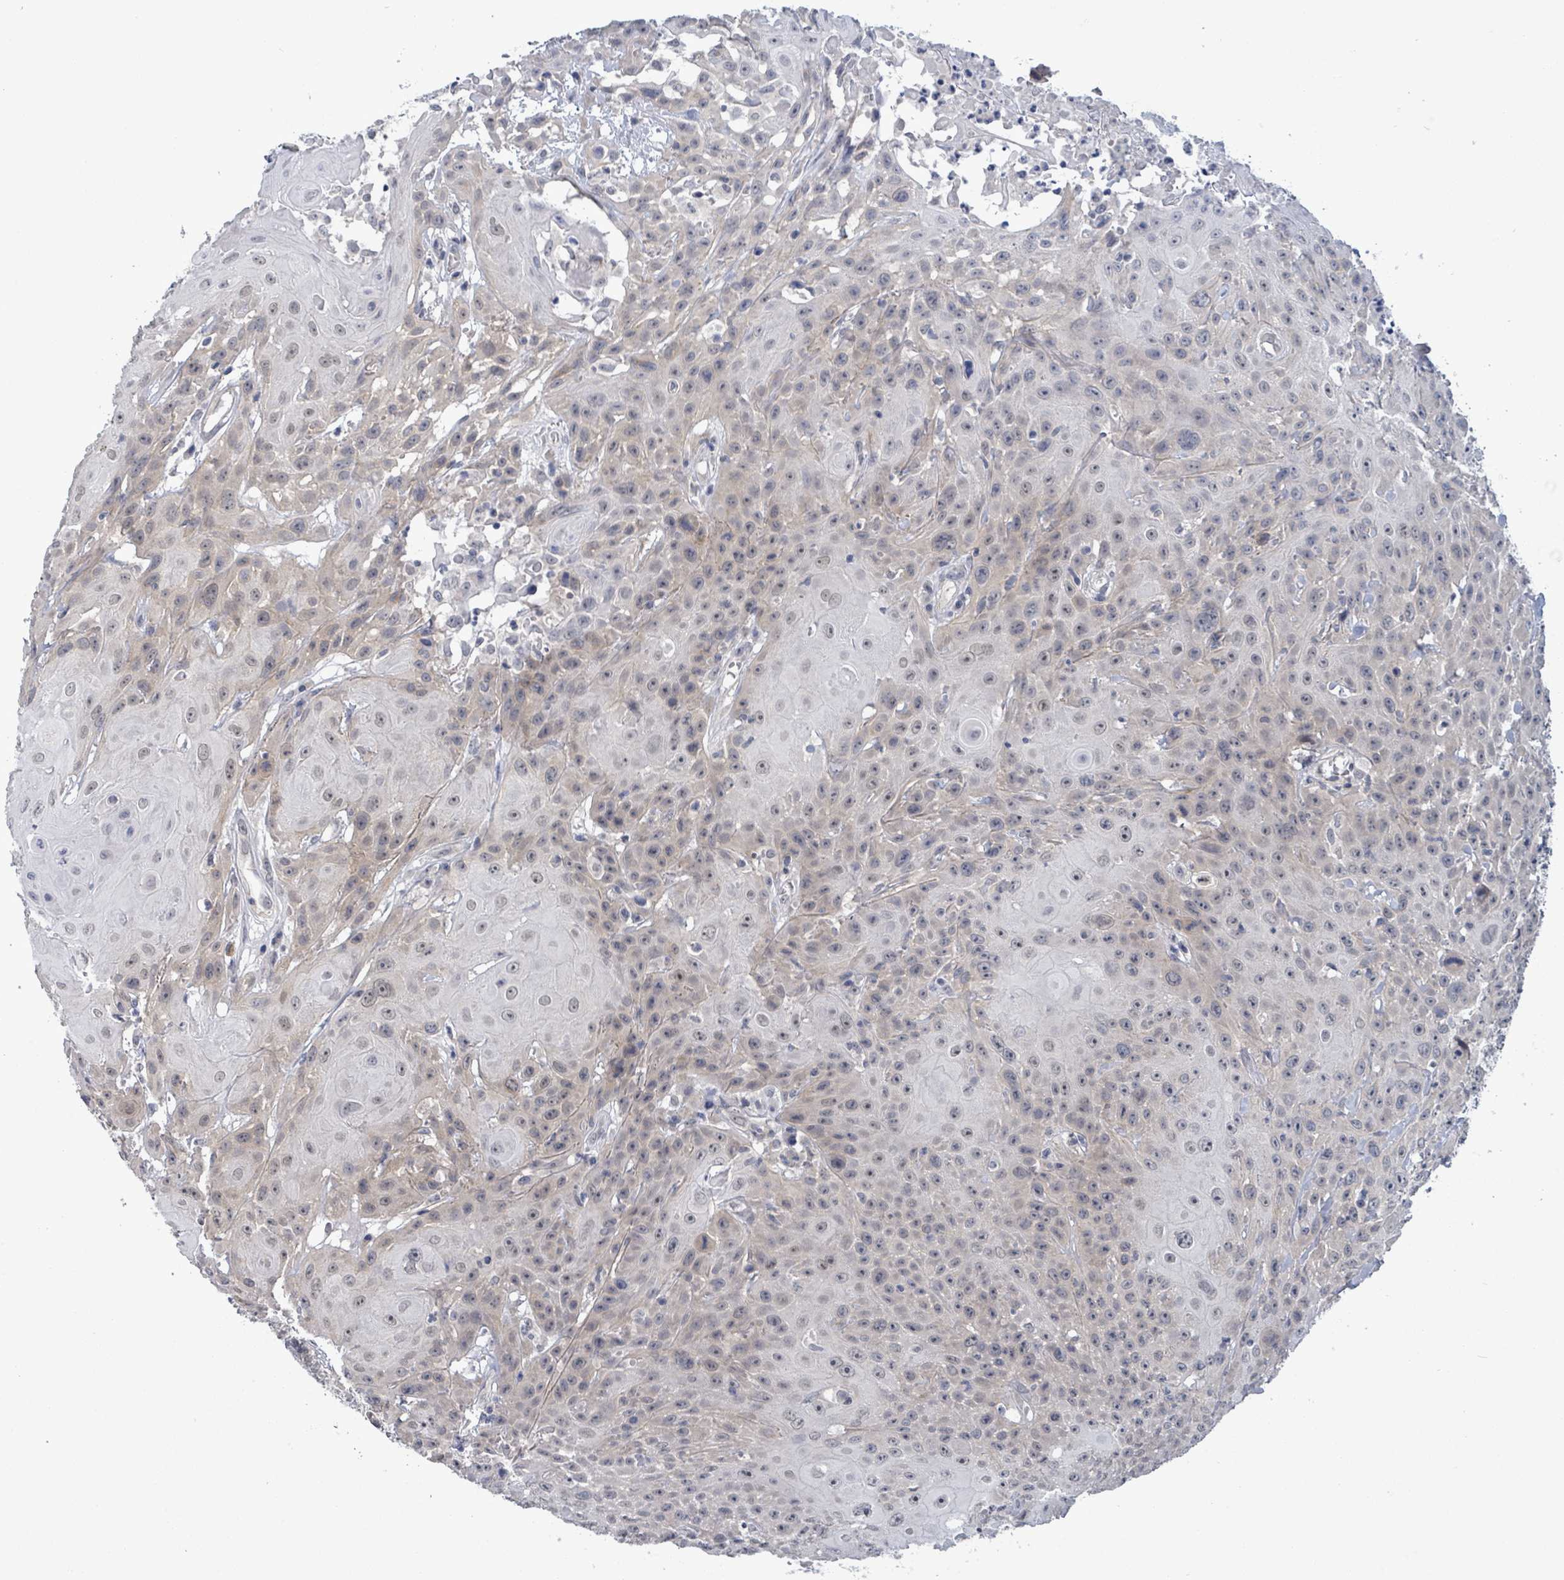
{"staining": {"intensity": "negative", "quantity": "none", "location": "none"}, "tissue": "head and neck cancer", "cell_type": "Tumor cells", "image_type": "cancer", "snomed": [{"axis": "morphology", "description": "Squamous cell carcinoma, NOS"}, {"axis": "topography", "description": "Skin"}, {"axis": "topography", "description": "Head-Neck"}], "caption": "The histopathology image displays no significant expression in tumor cells of head and neck cancer.", "gene": "AMMECR1", "patient": {"sex": "male", "age": 80}}